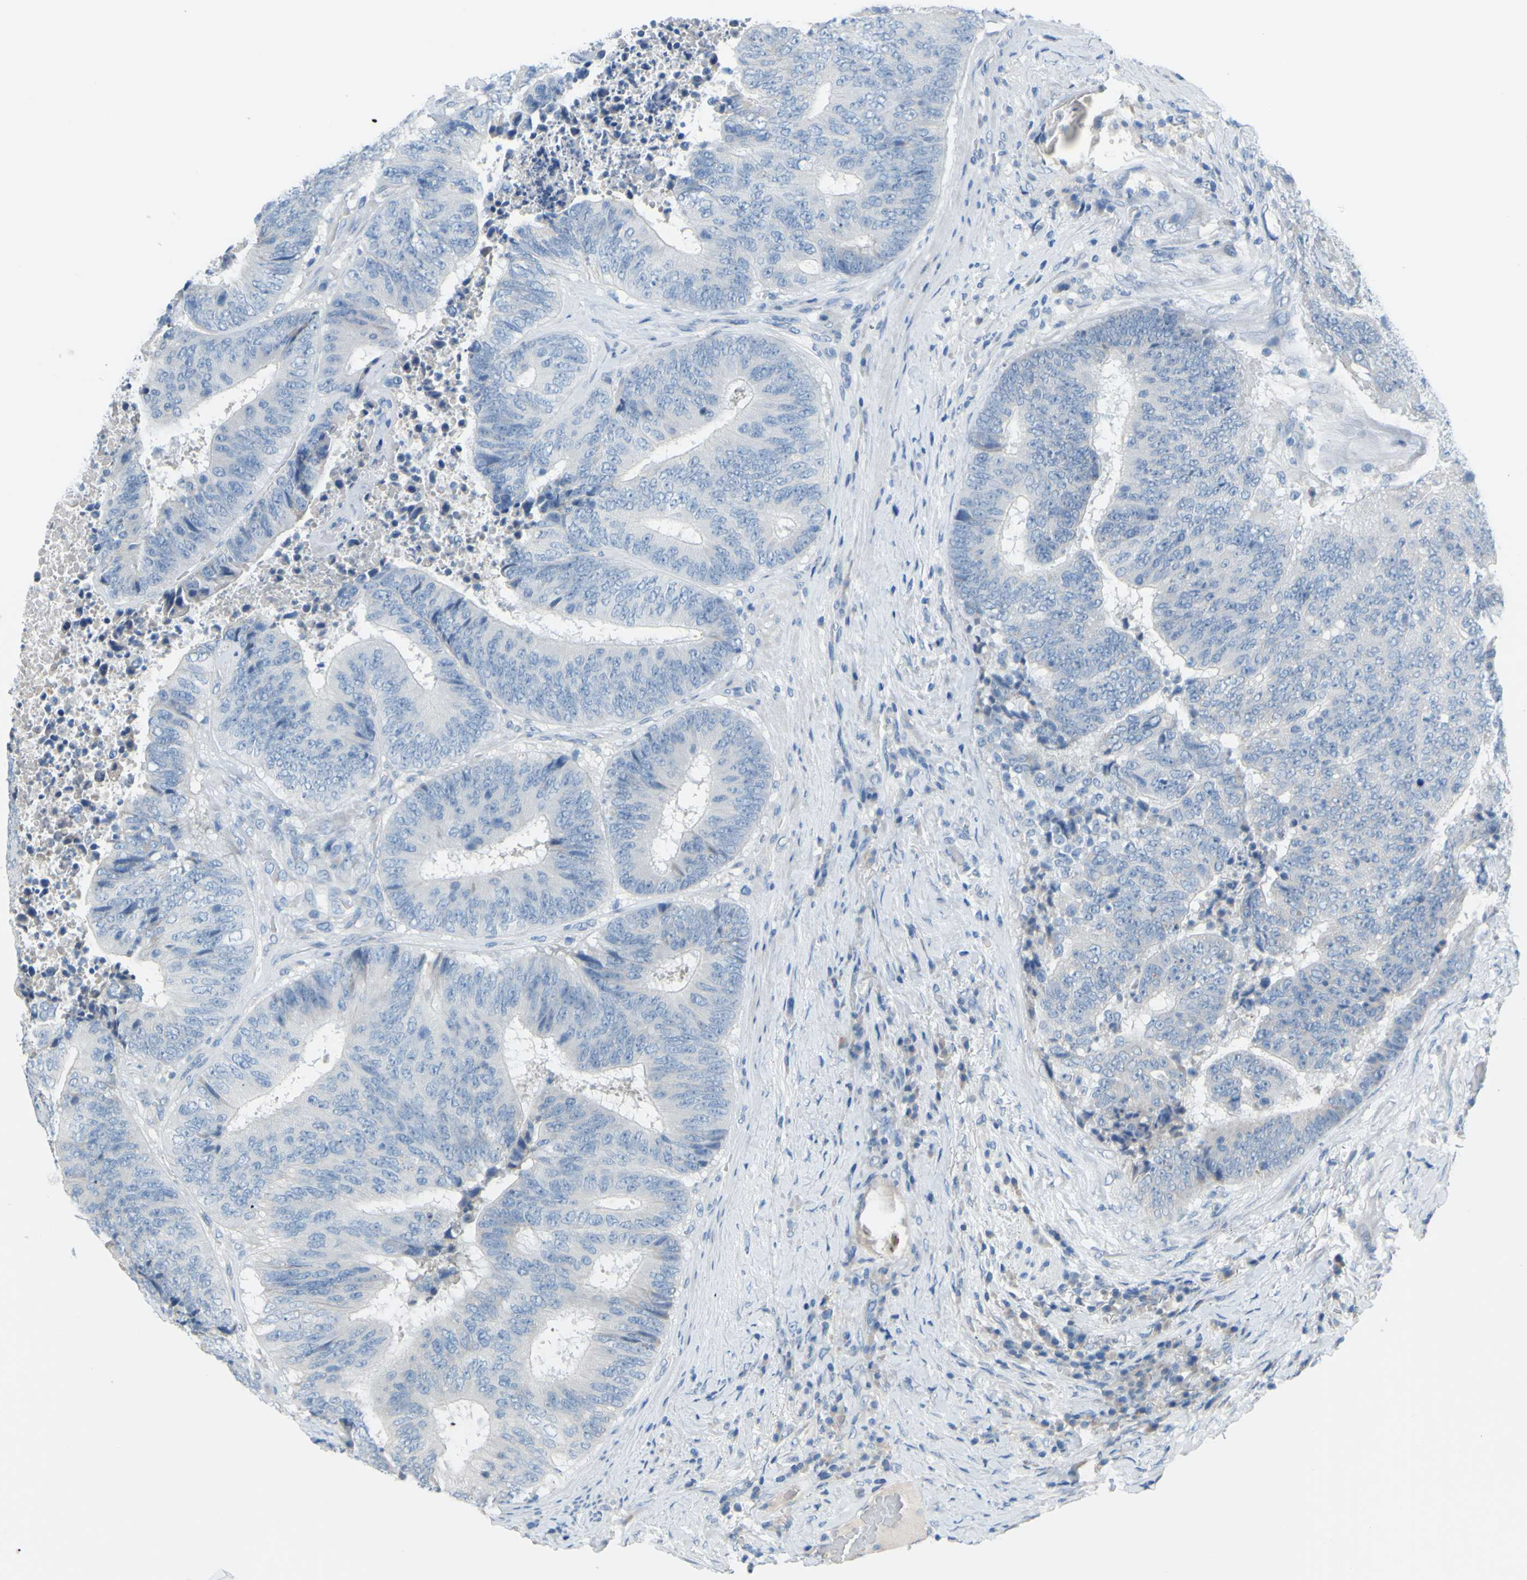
{"staining": {"intensity": "negative", "quantity": "none", "location": "none"}, "tissue": "colorectal cancer", "cell_type": "Tumor cells", "image_type": "cancer", "snomed": [{"axis": "morphology", "description": "Adenocarcinoma, NOS"}, {"axis": "topography", "description": "Rectum"}], "caption": "Photomicrograph shows no protein expression in tumor cells of colorectal cancer tissue.", "gene": "SLC1A2", "patient": {"sex": "male", "age": 72}}